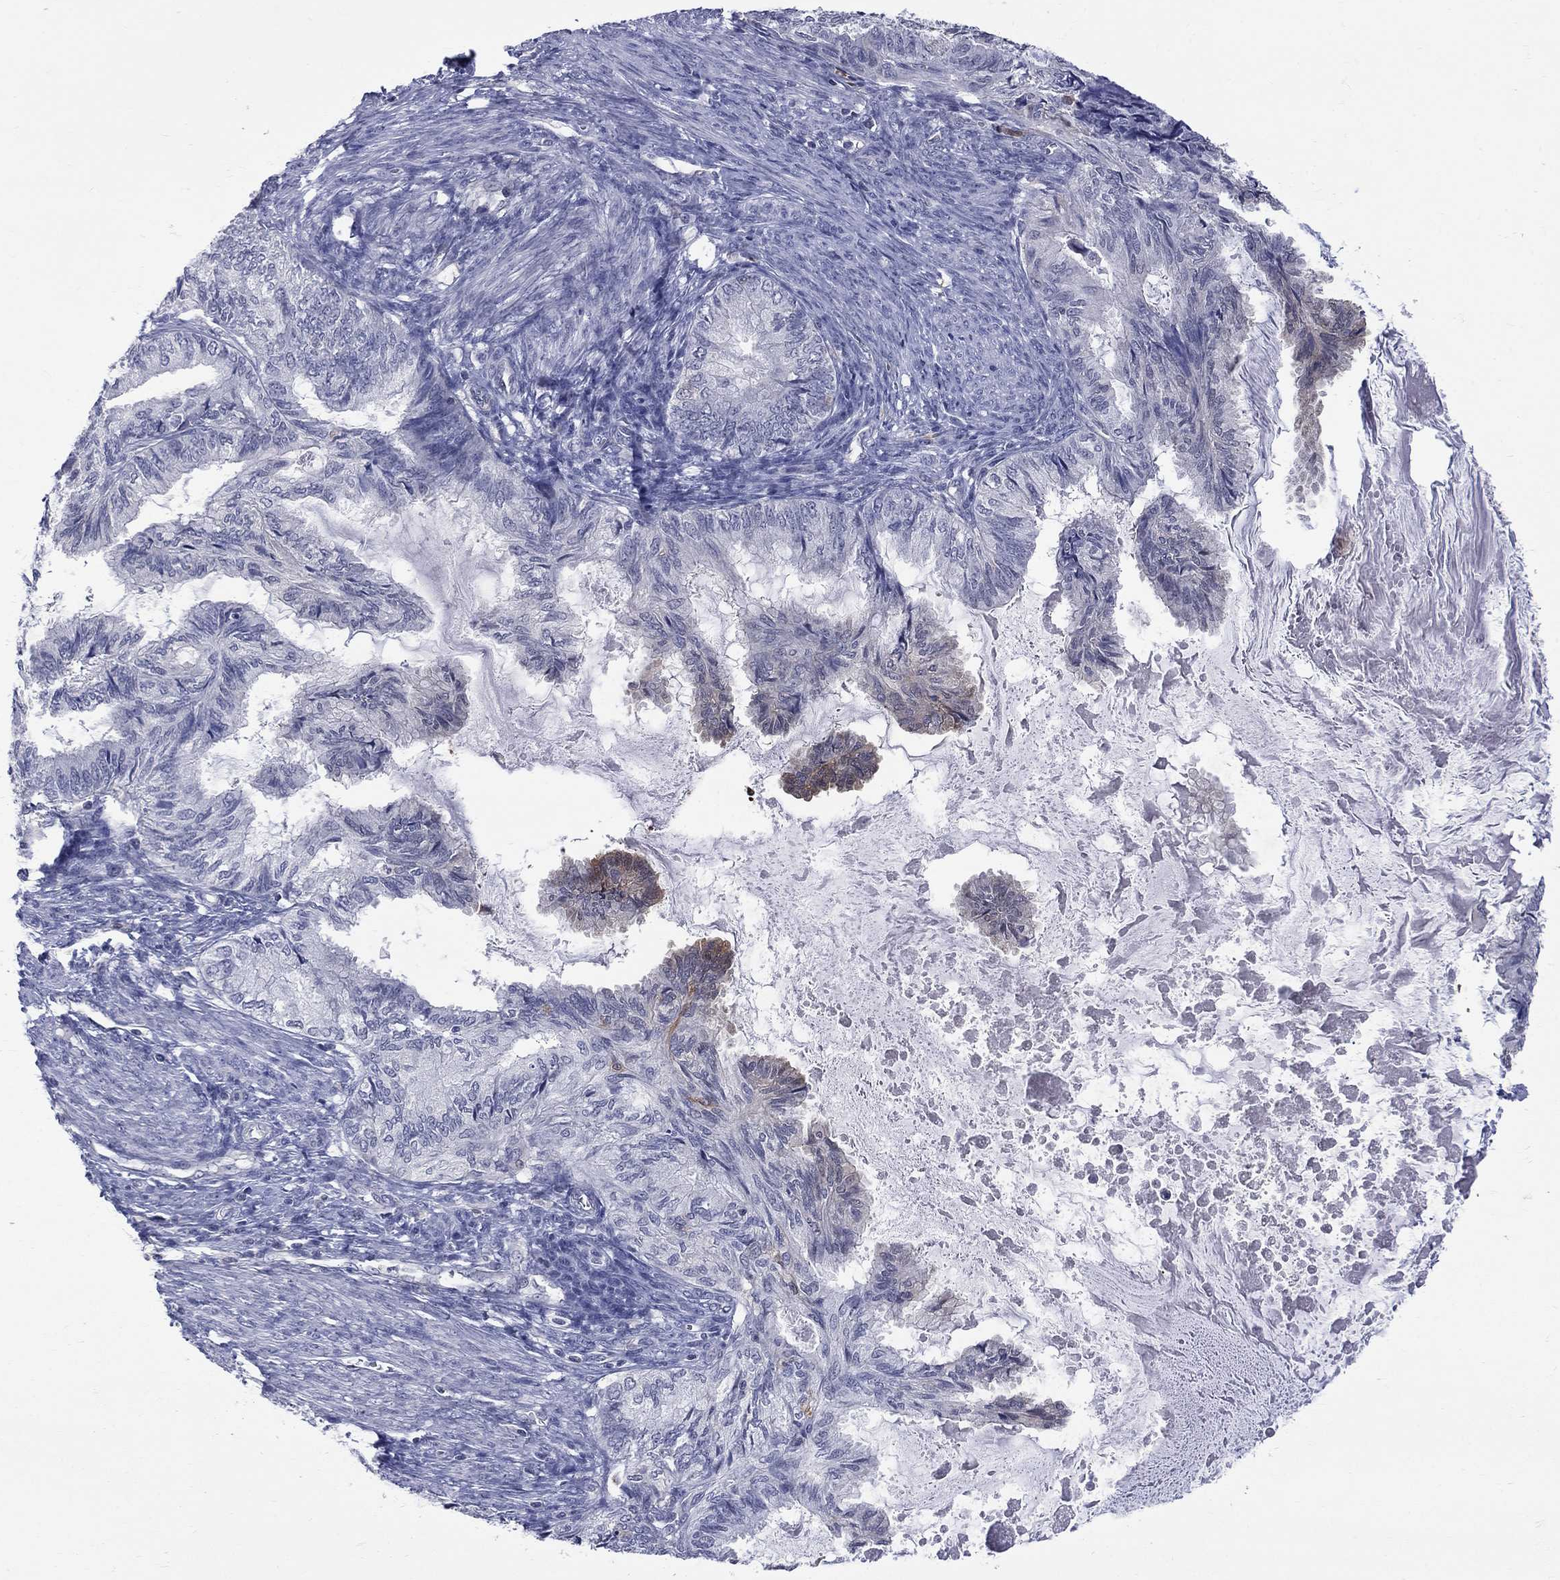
{"staining": {"intensity": "negative", "quantity": "none", "location": "none"}, "tissue": "endometrial cancer", "cell_type": "Tumor cells", "image_type": "cancer", "snomed": [{"axis": "morphology", "description": "Adenocarcinoma, NOS"}, {"axis": "topography", "description": "Endometrium"}], "caption": "The image reveals no significant expression in tumor cells of endometrial cancer. (DAB immunohistochemistry (IHC), high magnification).", "gene": "HKDC1", "patient": {"sex": "female", "age": 86}}